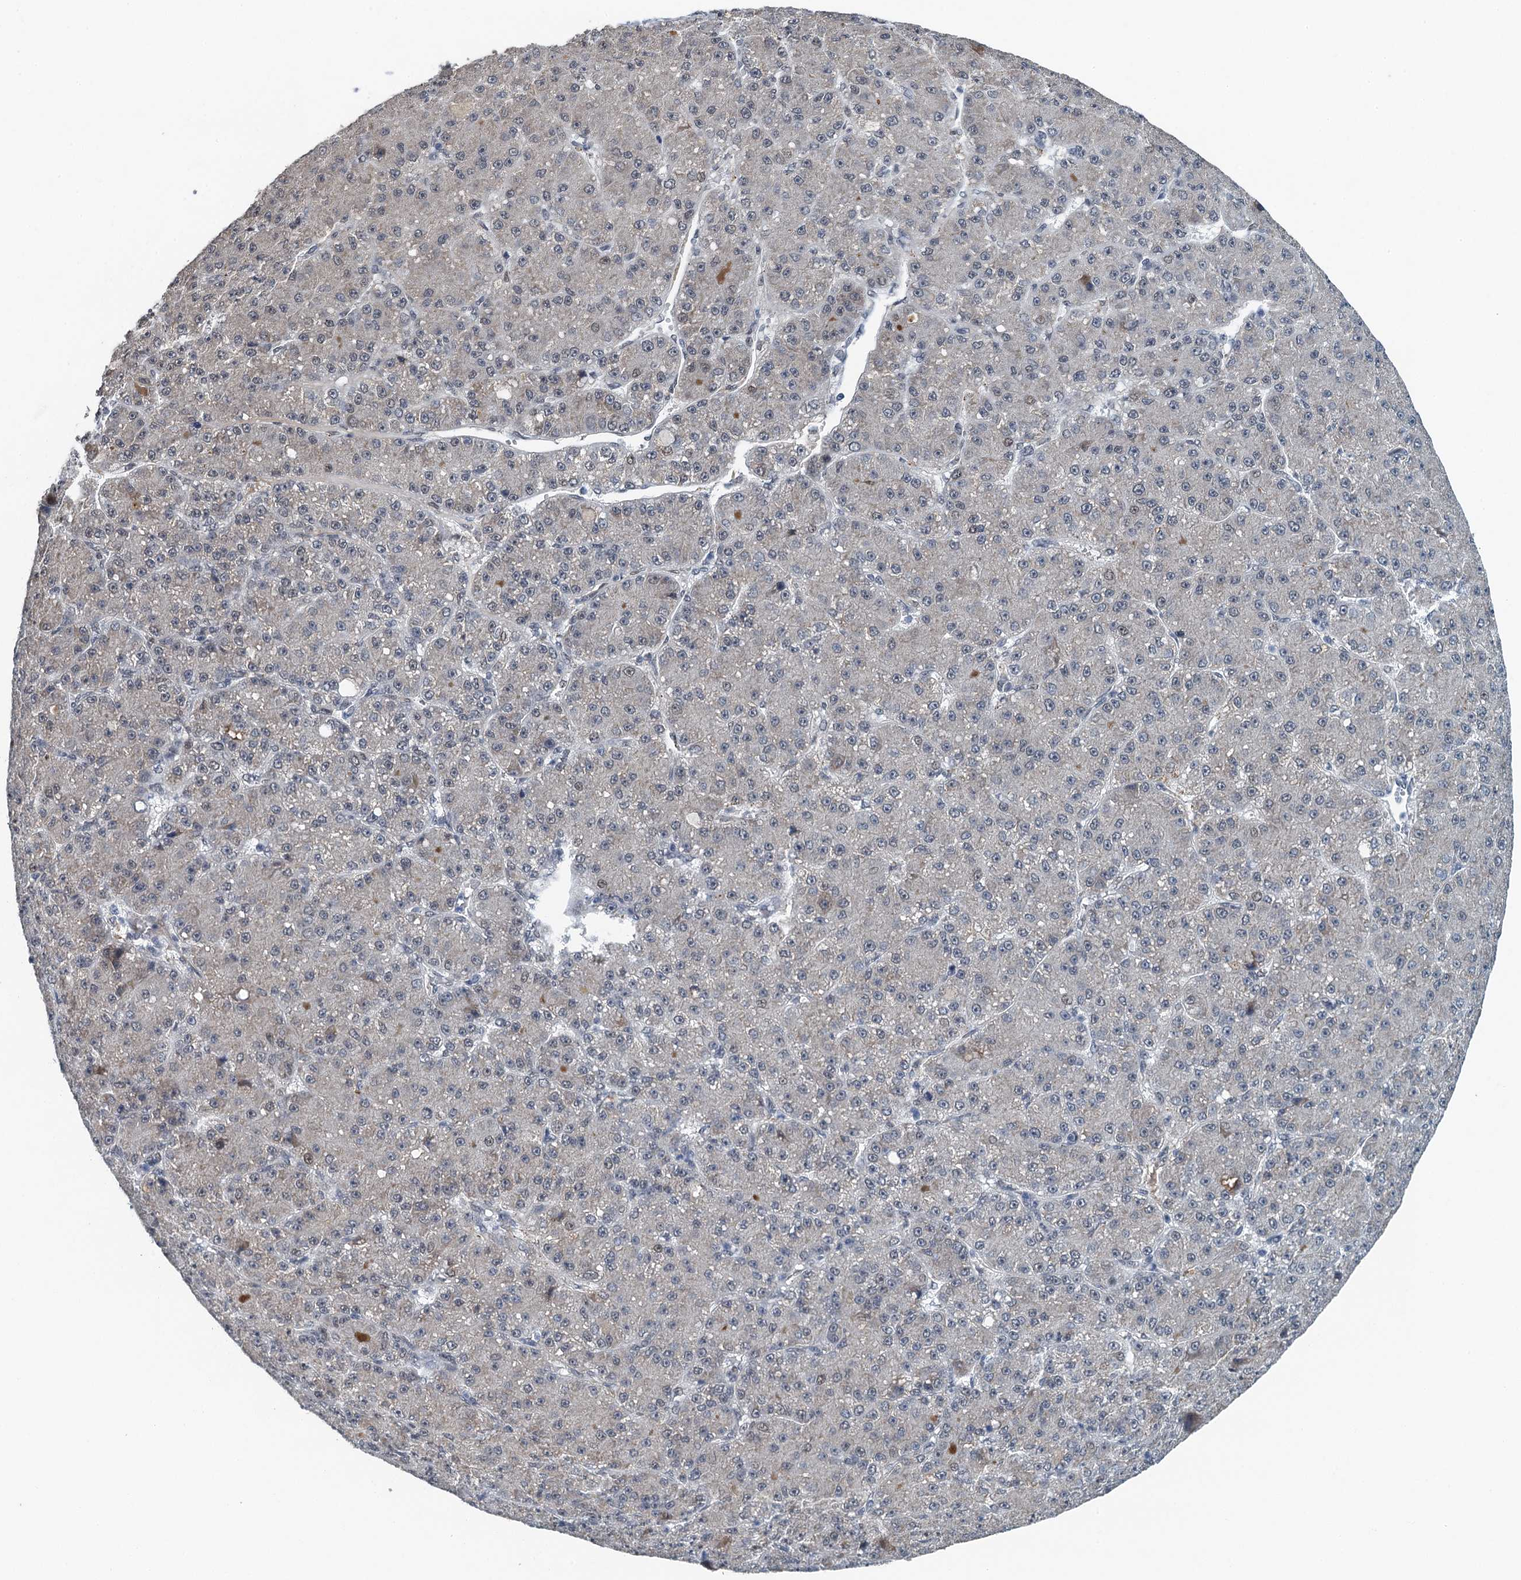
{"staining": {"intensity": "negative", "quantity": "none", "location": "none"}, "tissue": "liver cancer", "cell_type": "Tumor cells", "image_type": "cancer", "snomed": [{"axis": "morphology", "description": "Carcinoma, Hepatocellular, NOS"}, {"axis": "topography", "description": "Liver"}], "caption": "Photomicrograph shows no protein positivity in tumor cells of liver hepatocellular carcinoma tissue.", "gene": "MTA3", "patient": {"sex": "male", "age": 67}}